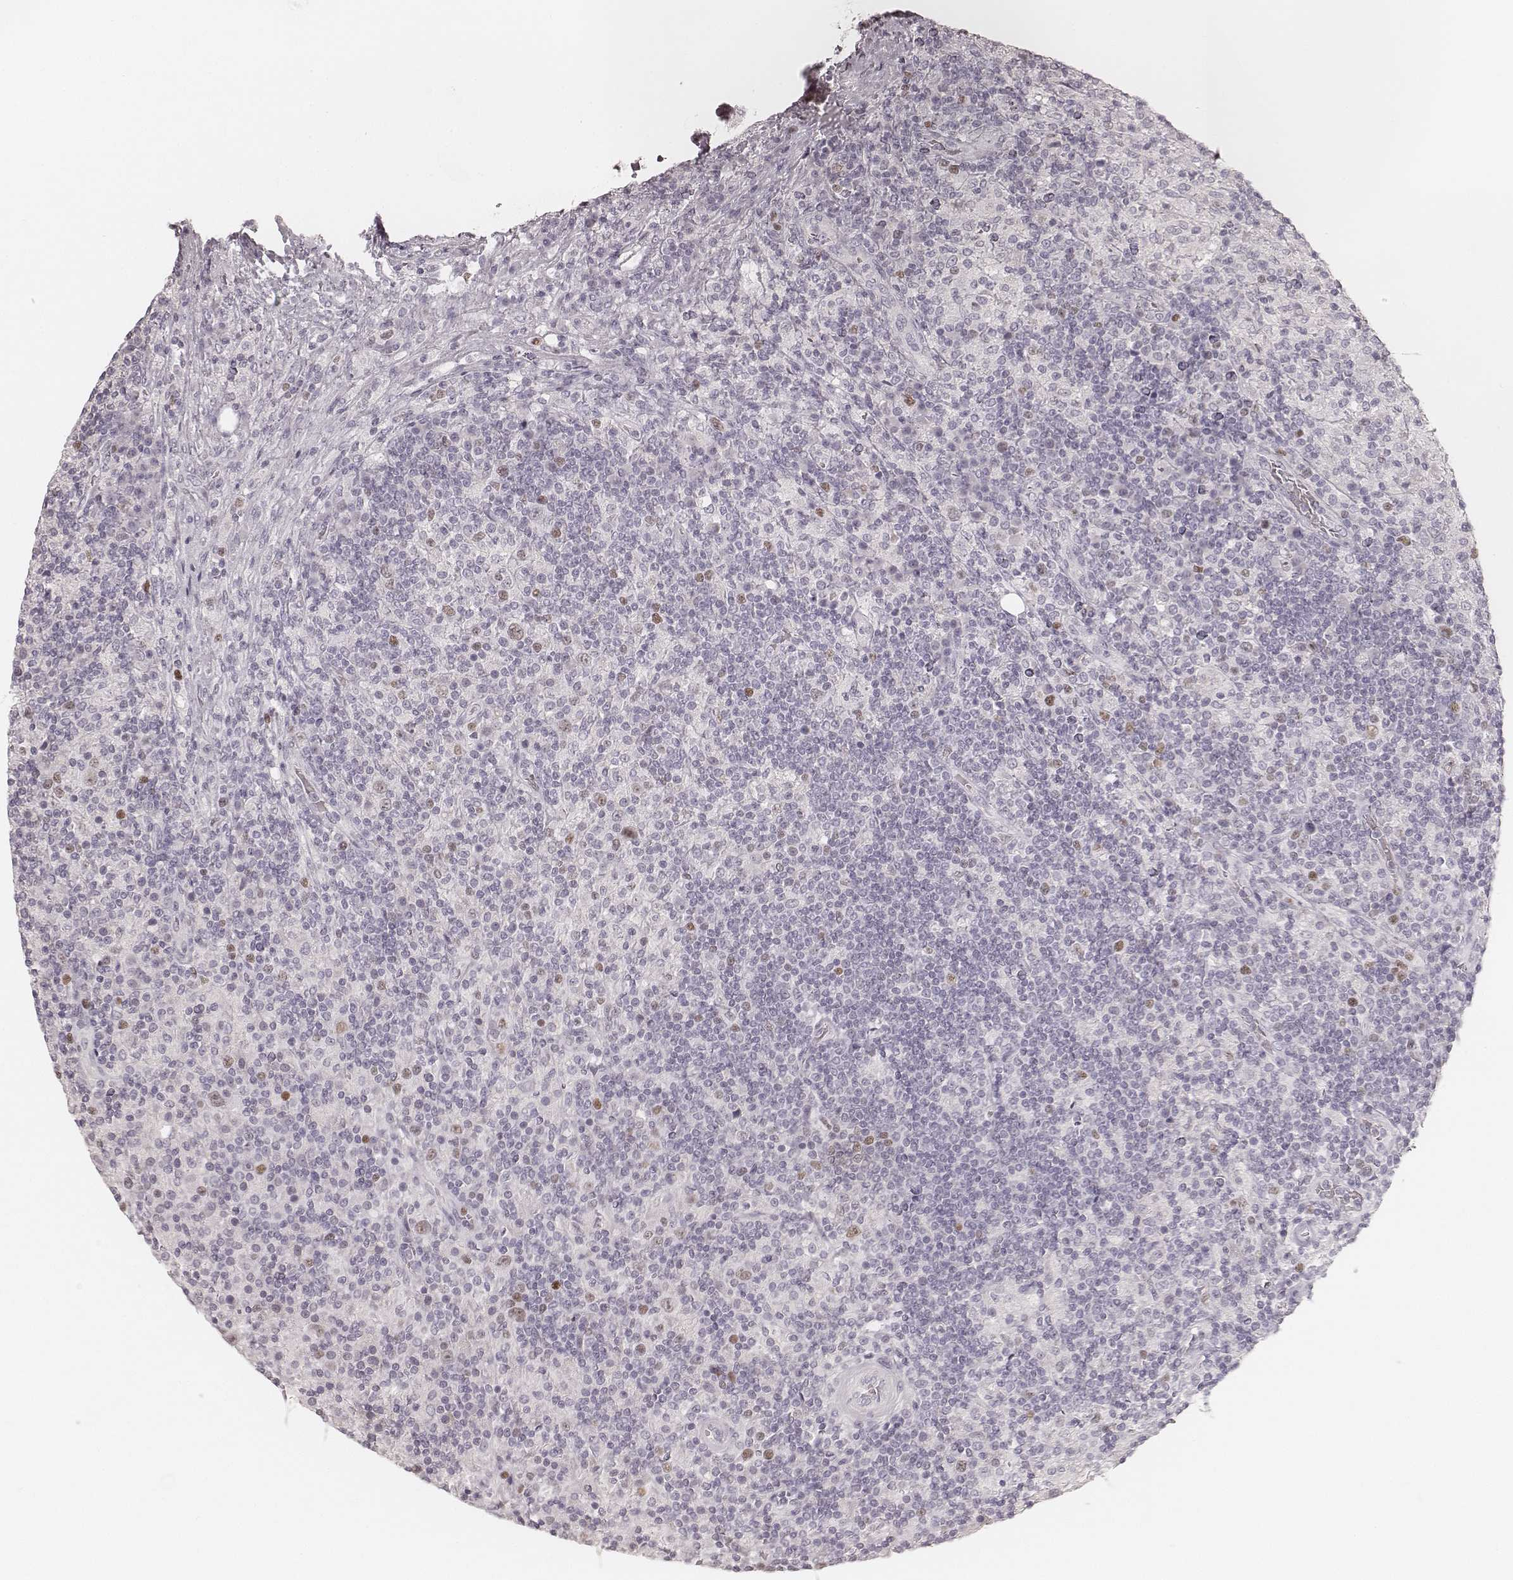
{"staining": {"intensity": "weak", "quantity": "<25%", "location": "nuclear"}, "tissue": "lymphoma", "cell_type": "Tumor cells", "image_type": "cancer", "snomed": [{"axis": "morphology", "description": "Hodgkin's disease, NOS"}, {"axis": "topography", "description": "Lymph node"}], "caption": "This is a histopathology image of IHC staining of Hodgkin's disease, which shows no positivity in tumor cells.", "gene": "TEX37", "patient": {"sex": "male", "age": 70}}